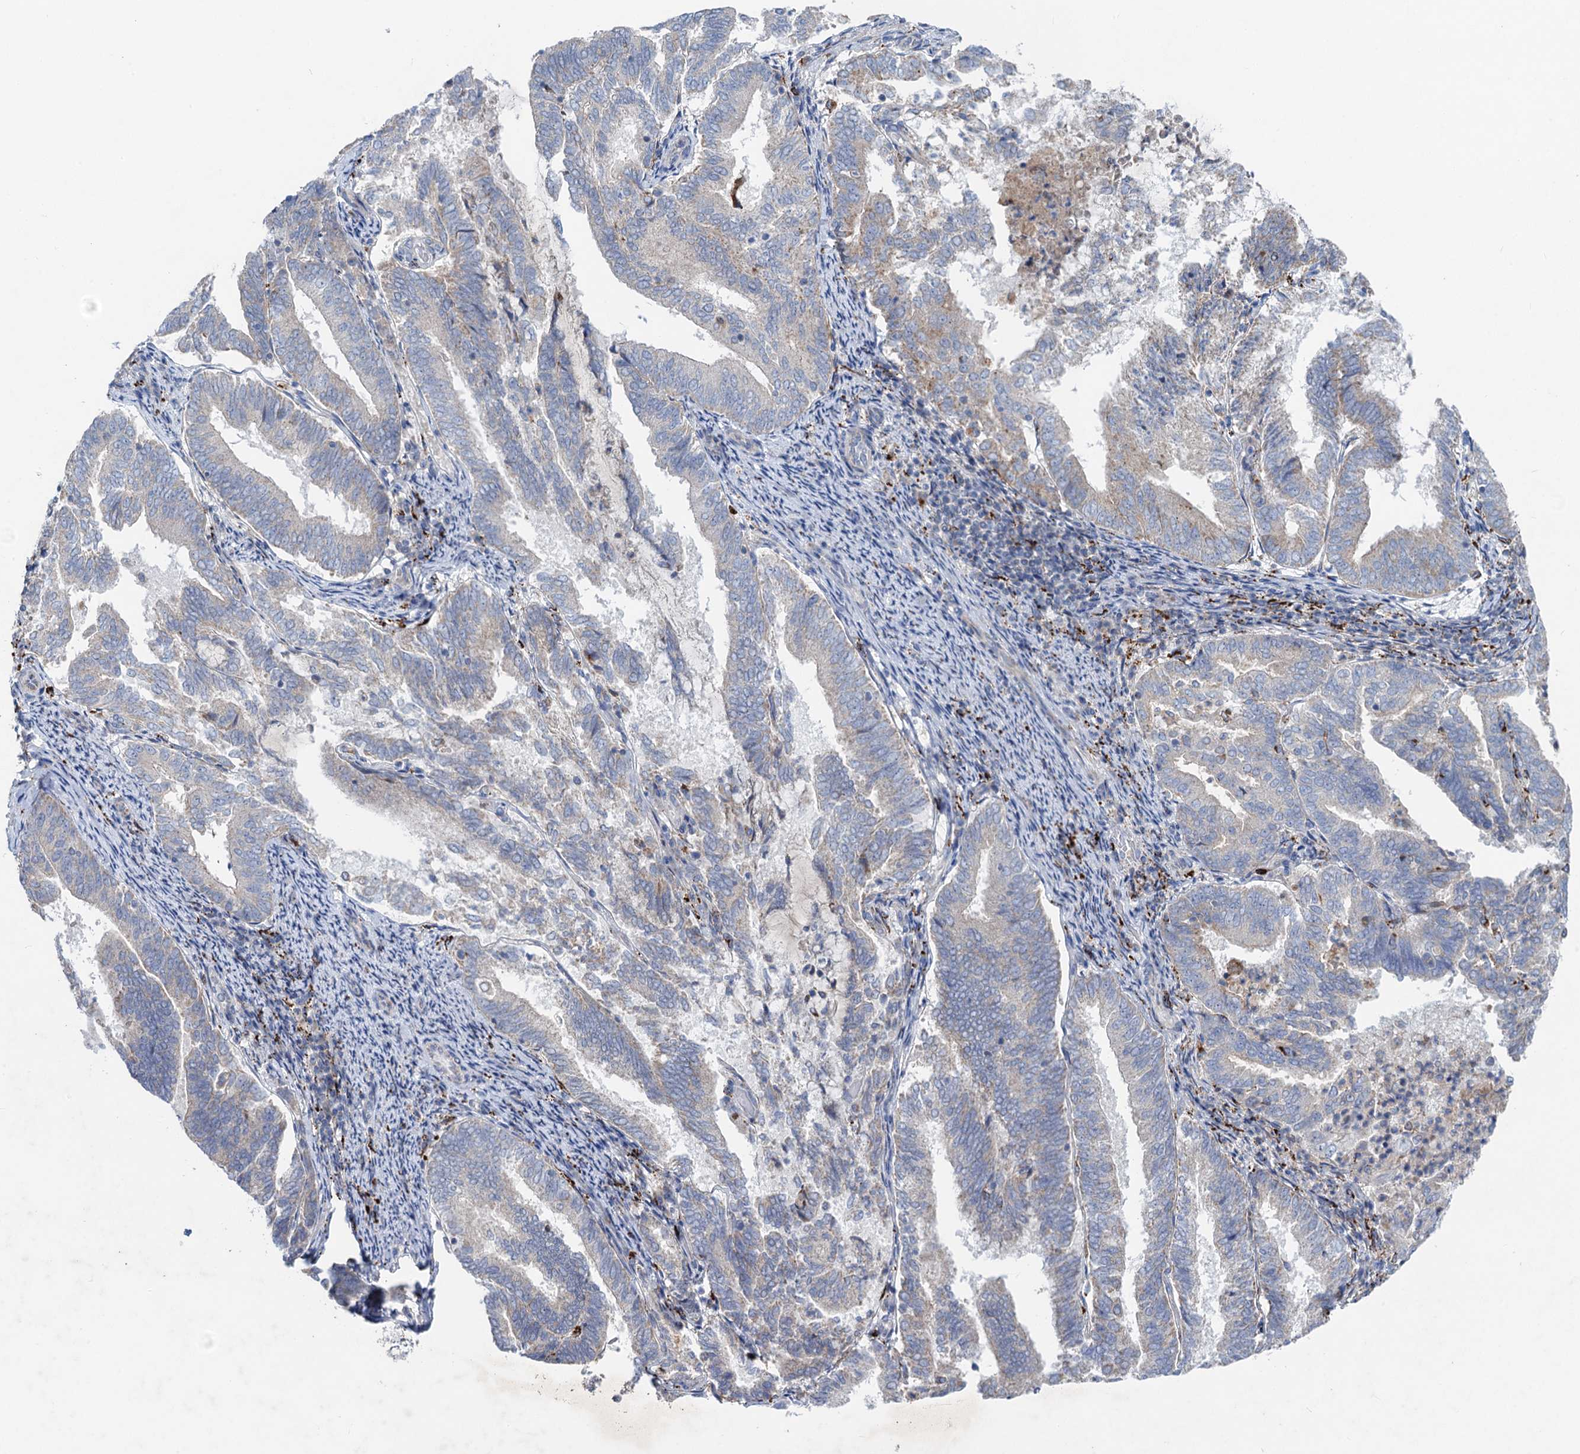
{"staining": {"intensity": "negative", "quantity": "none", "location": "none"}, "tissue": "endometrial cancer", "cell_type": "Tumor cells", "image_type": "cancer", "snomed": [{"axis": "morphology", "description": "Adenocarcinoma, NOS"}, {"axis": "topography", "description": "Endometrium"}], "caption": "Endometrial adenocarcinoma was stained to show a protein in brown. There is no significant positivity in tumor cells.", "gene": "ANKS3", "patient": {"sex": "female", "age": 80}}